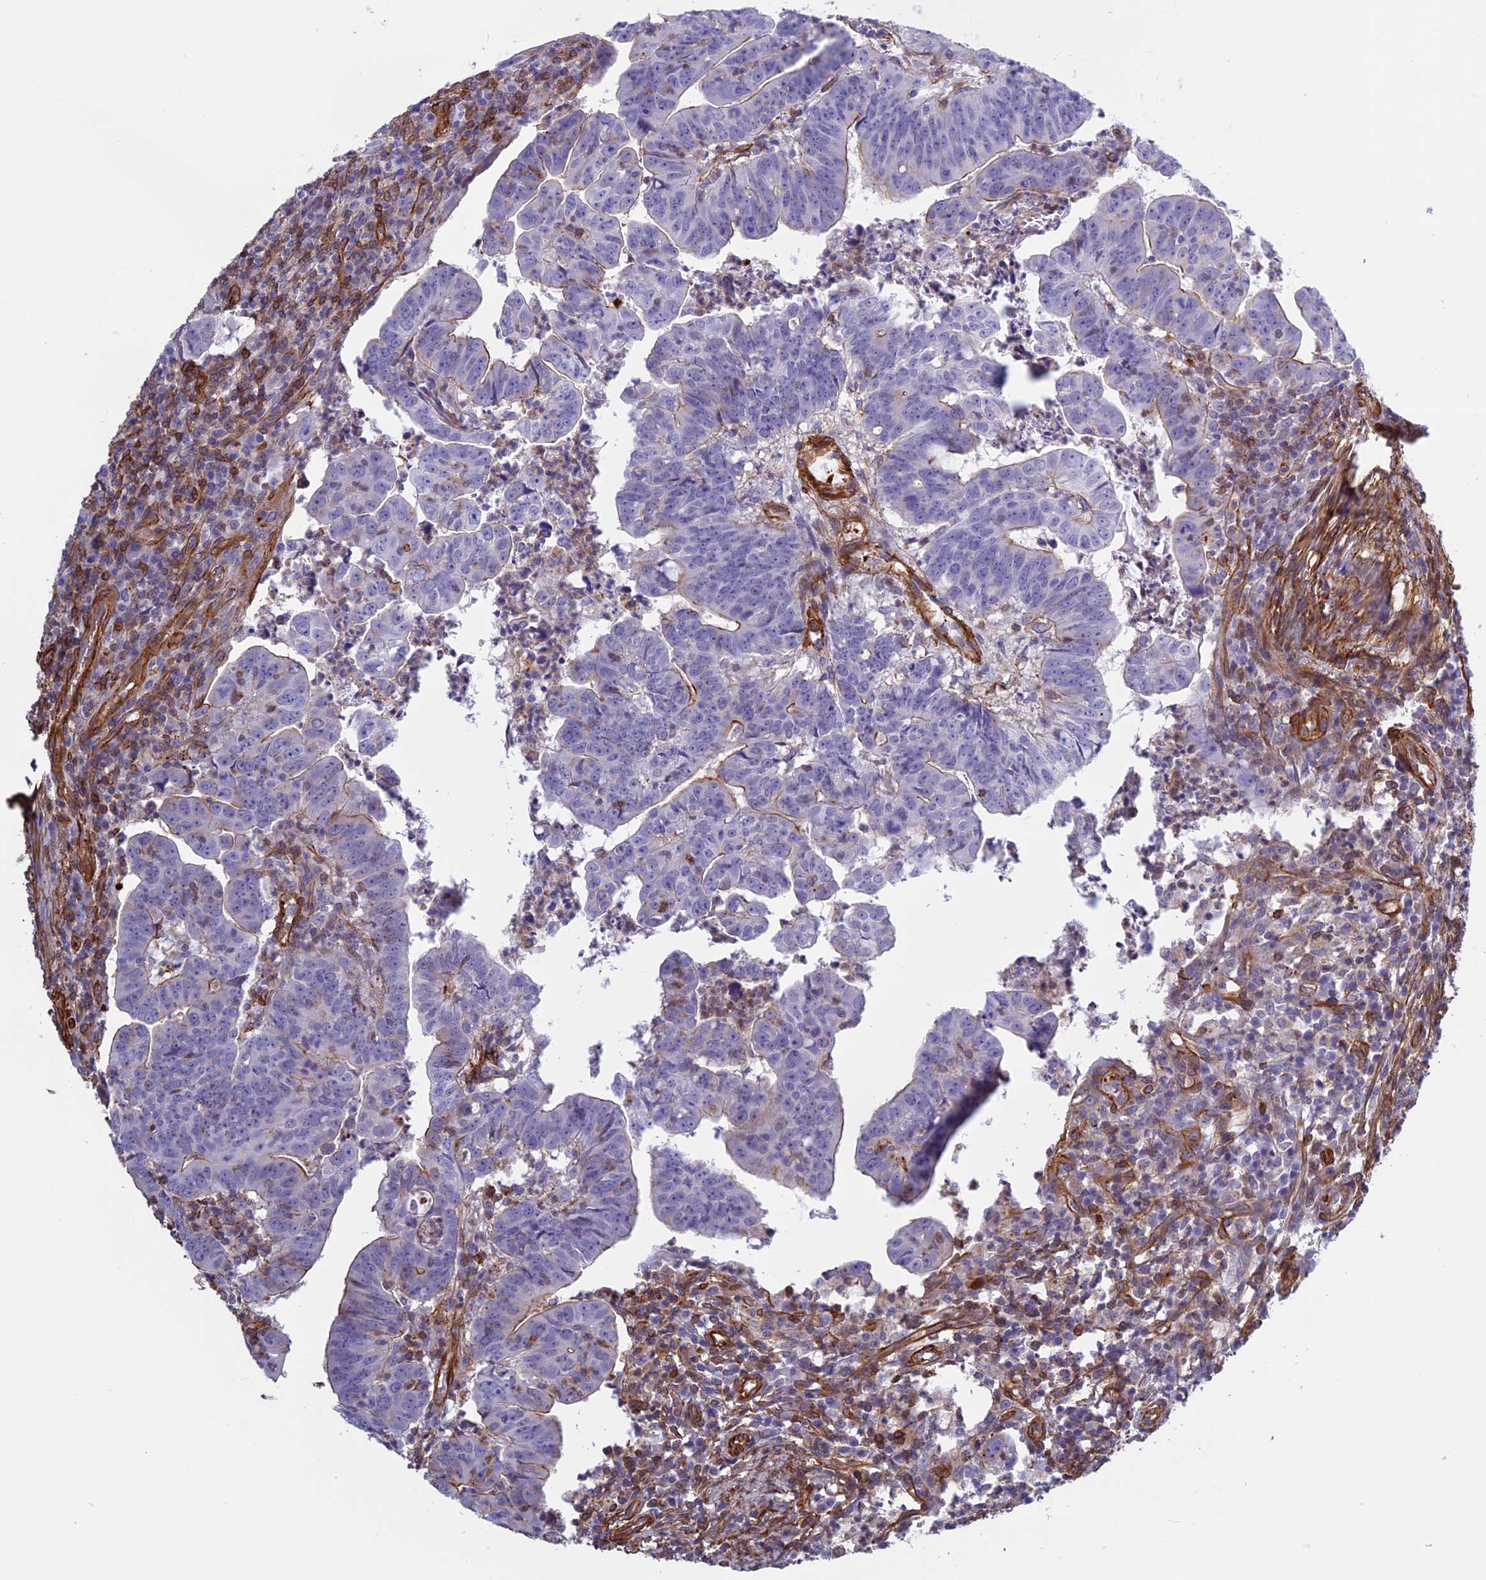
{"staining": {"intensity": "moderate", "quantity": "<25%", "location": "cytoplasmic/membranous"}, "tissue": "colorectal cancer", "cell_type": "Tumor cells", "image_type": "cancer", "snomed": [{"axis": "morphology", "description": "Adenocarcinoma, NOS"}, {"axis": "topography", "description": "Rectum"}], "caption": "The immunohistochemical stain shows moderate cytoplasmic/membranous expression in tumor cells of colorectal cancer (adenocarcinoma) tissue.", "gene": "ANGPTL2", "patient": {"sex": "male", "age": 69}}